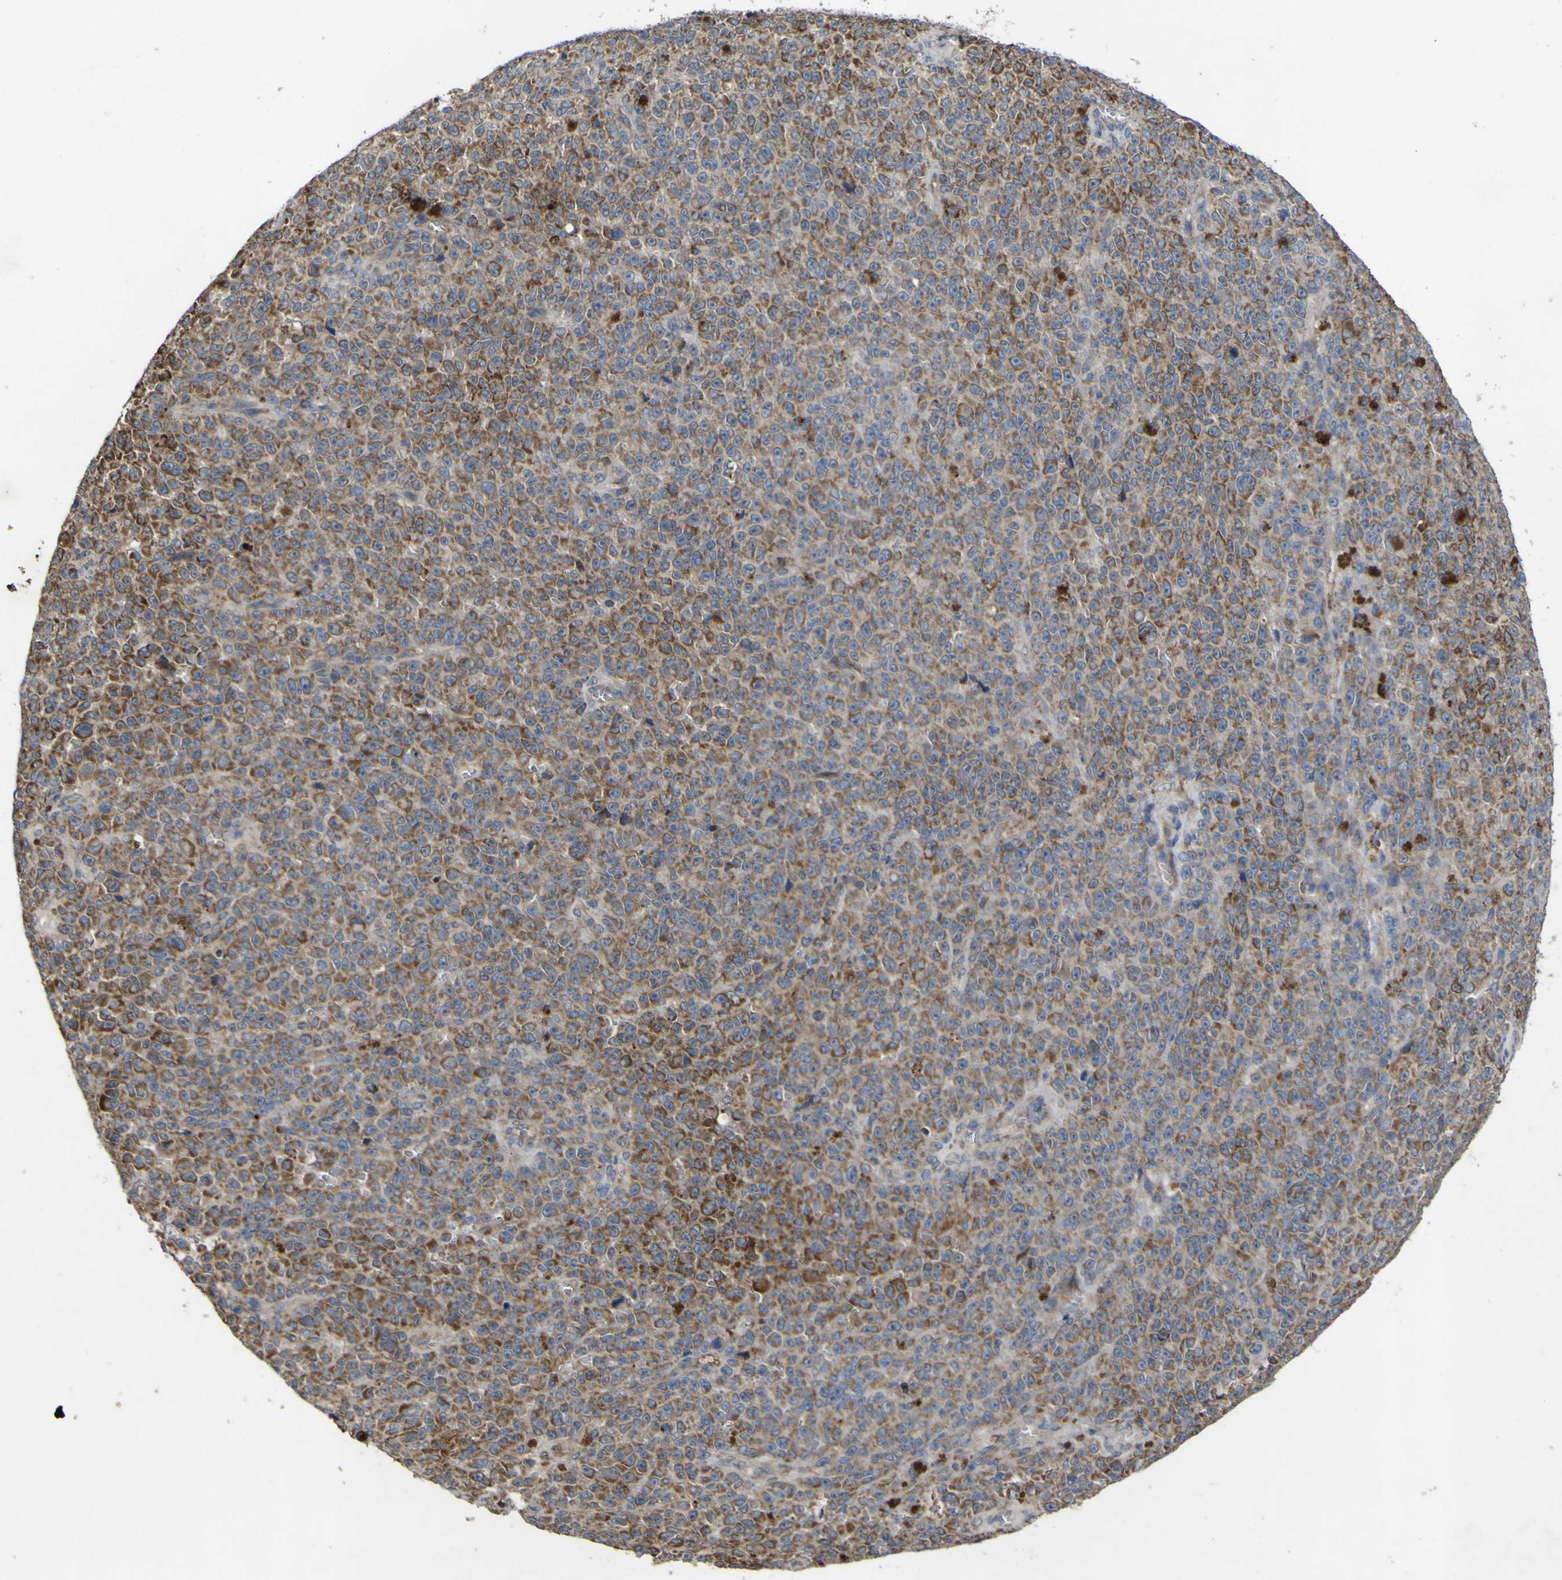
{"staining": {"intensity": "moderate", "quantity": ">75%", "location": "cytoplasmic/membranous"}, "tissue": "melanoma", "cell_type": "Tumor cells", "image_type": "cancer", "snomed": [{"axis": "morphology", "description": "Malignant melanoma, NOS"}, {"axis": "topography", "description": "Skin"}], "caption": "This photomicrograph demonstrates immunohistochemistry (IHC) staining of human melanoma, with medium moderate cytoplasmic/membranous staining in approximately >75% of tumor cells.", "gene": "IRAK2", "patient": {"sex": "female", "age": 82}}